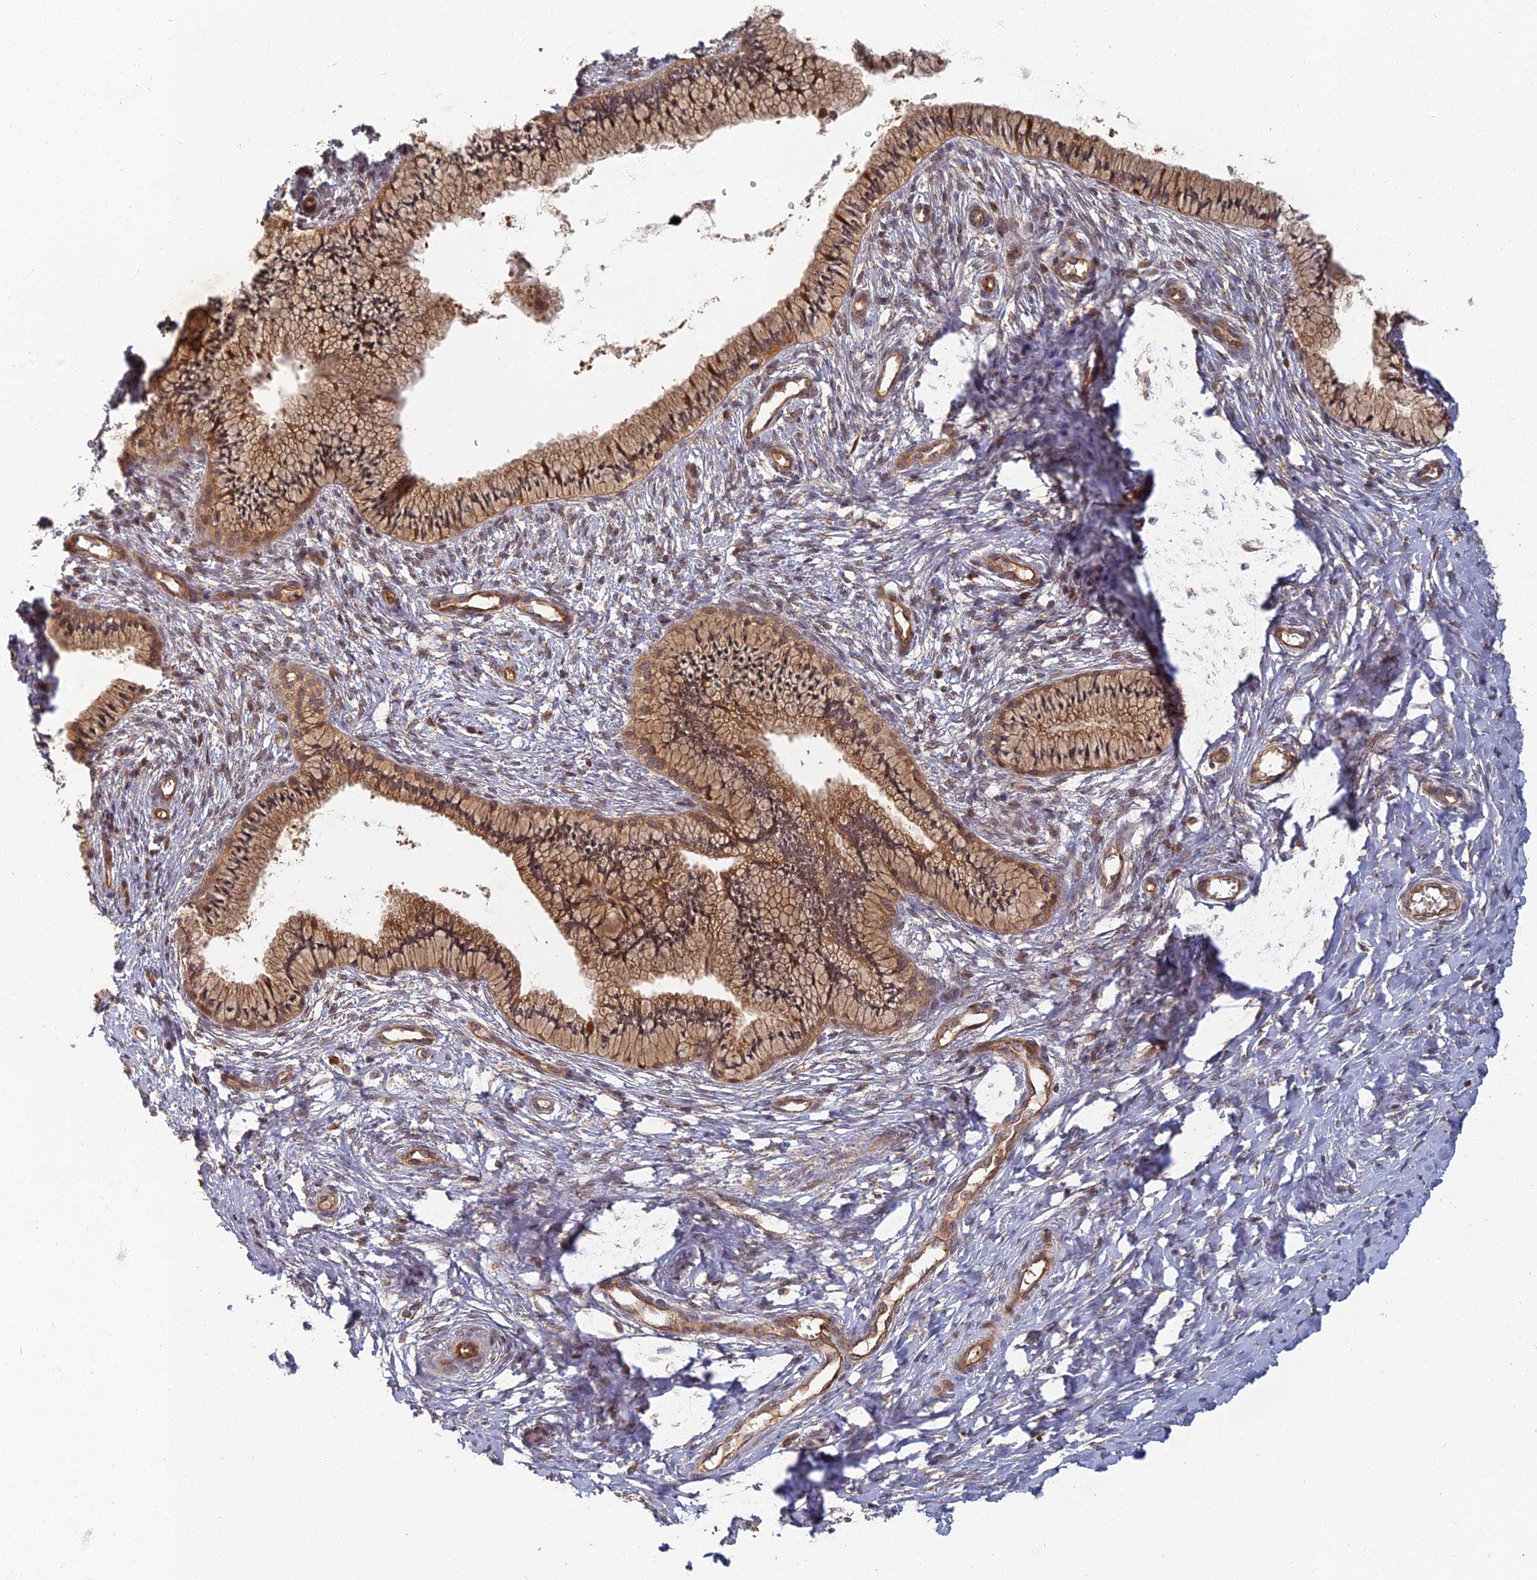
{"staining": {"intensity": "moderate", "quantity": ">75%", "location": "cytoplasmic/membranous"}, "tissue": "cervix", "cell_type": "Glandular cells", "image_type": "normal", "snomed": [{"axis": "morphology", "description": "Normal tissue, NOS"}, {"axis": "topography", "description": "Cervix"}], "caption": "High-magnification brightfield microscopy of unremarkable cervix stained with DAB (3,3'-diaminobenzidine) (brown) and counterstained with hematoxylin (blue). glandular cells exhibit moderate cytoplasmic/membranous staining is appreciated in about>75% of cells.", "gene": "INO80D", "patient": {"sex": "female", "age": 36}}